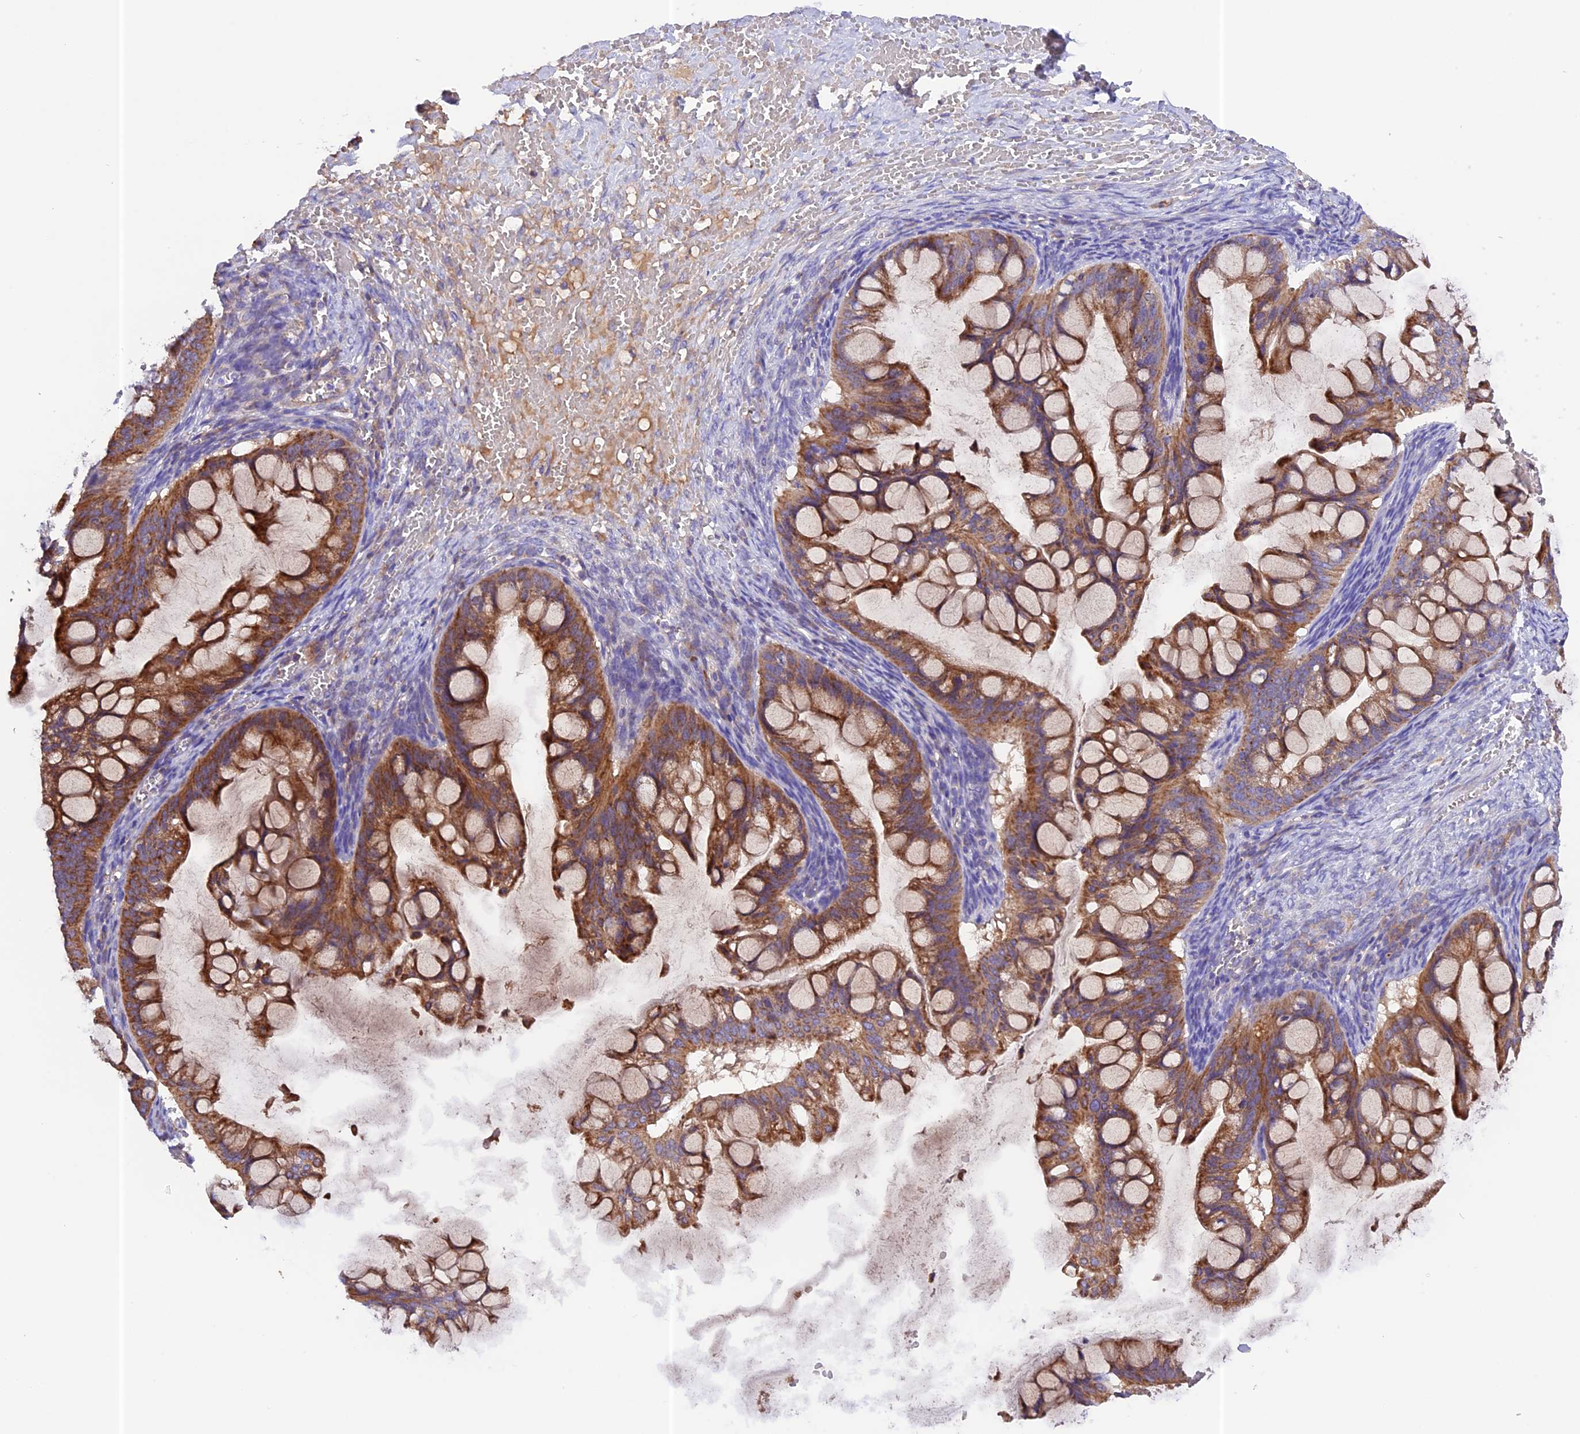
{"staining": {"intensity": "moderate", "quantity": ">75%", "location": "cytoplasmic/membranous"}, "tissue": "ovarian cancer", "cell_type": "Tumor cells", "image_type": "cancer", "snomed": [{"axis": "morphology", "description": "Cystadenocarcinoma, mucinous, NOS"}, {"axis": "topography", "description": "Ovary"}], "caption": "DAB immunohistochemical staining of ovarian cancer demonstrates moderate cytoplasmic/membranous protein positivity in approximately >75% of tumor cells.", "gene": "METTL22", "patient": {"sex": "female", "age": 73}}